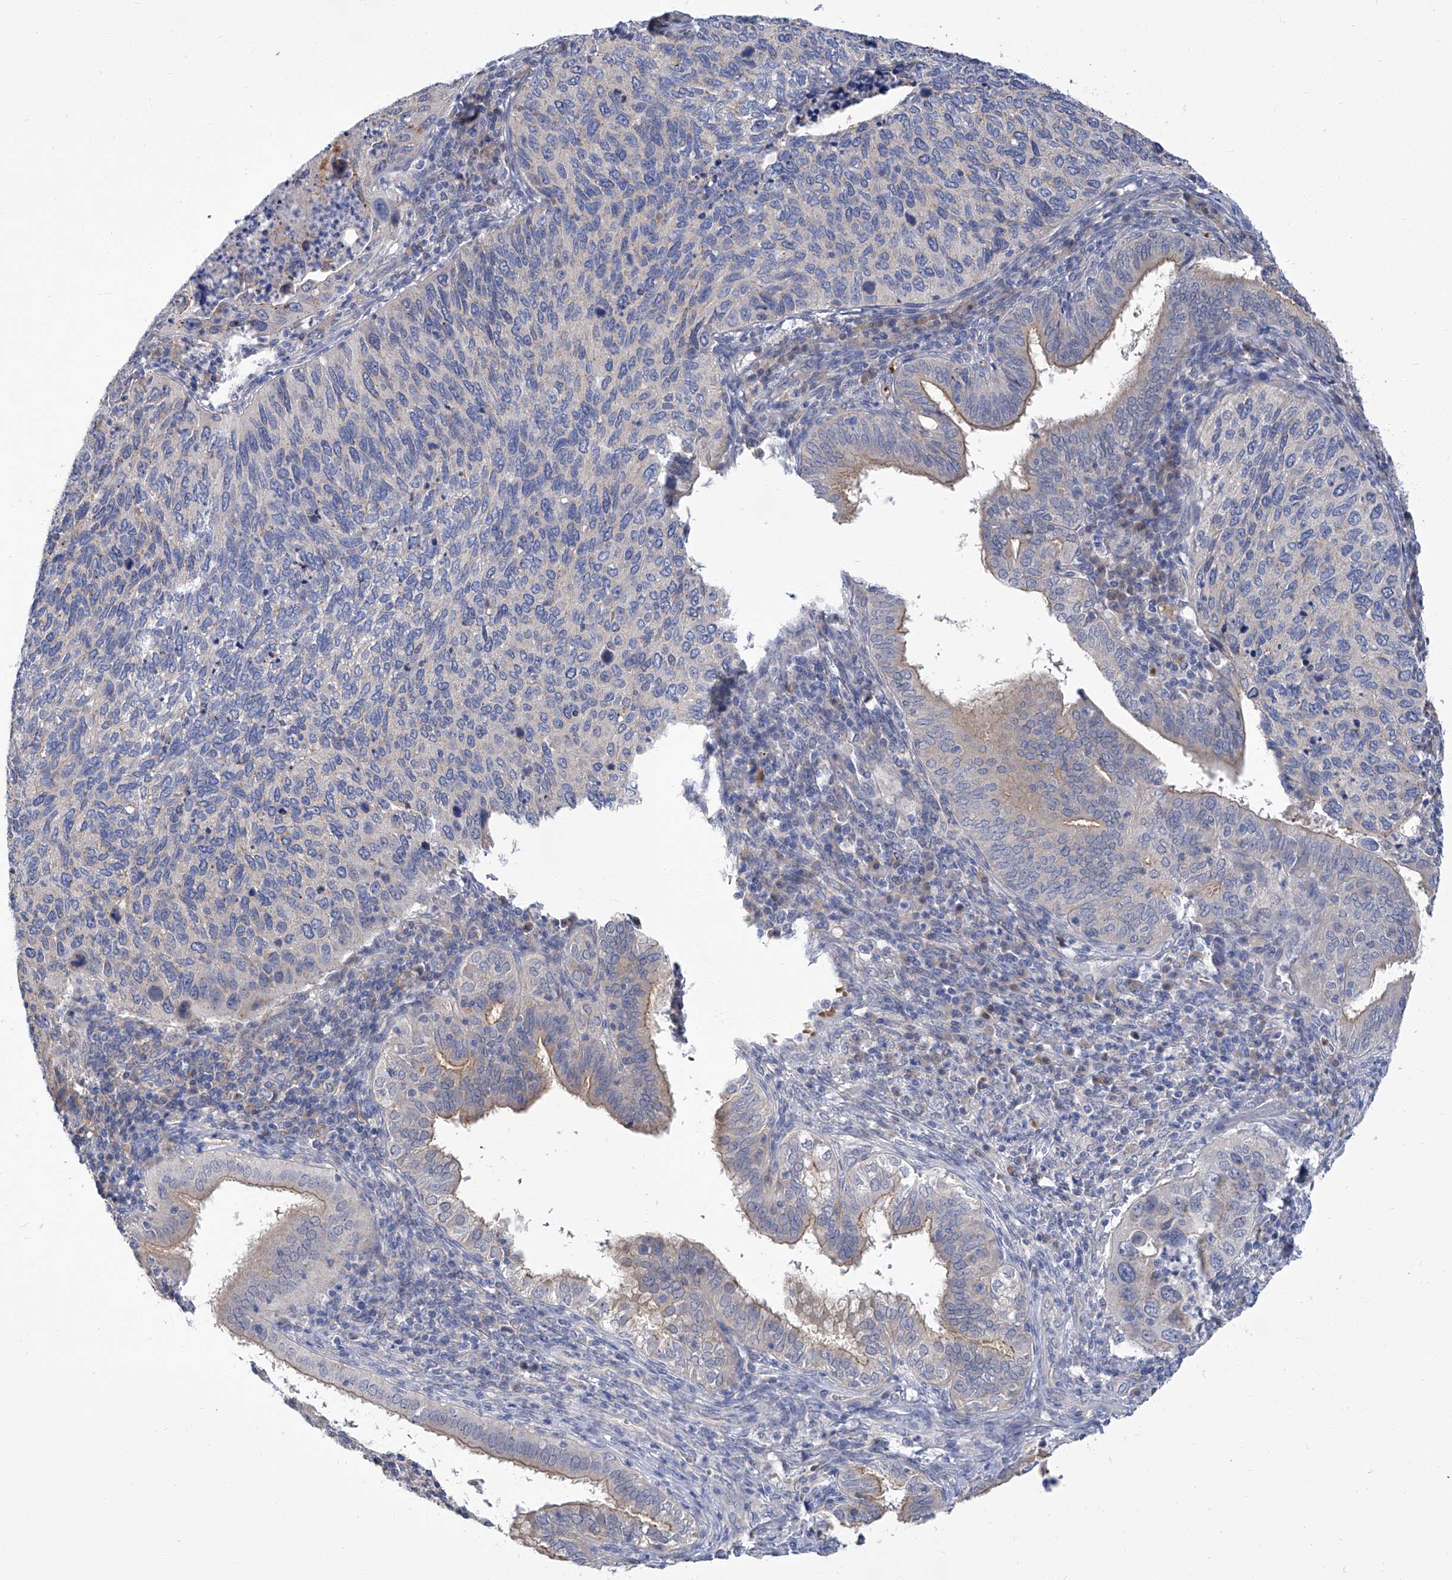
{"staining": {"intensity": "negative", "quantity": "none", "location": "none"}, "tissue": "cervical cancer", "cell_type": "Tumor cells", "image_type": "cancer", "snomed": [{"axis": "morphology", "description": "Squamous cell carcinoma, NOS"}, {"axis": "topography", "description": "Cervix"}], "caption": "Cervical squamous cell carcinoma was stained to show a protein in brown. There is no significant staining in tumor cells. (IHC, brightfield microscopy, high magnification).", "gene": "PARD3", "patient": {"sex": "female", "age": 38}}